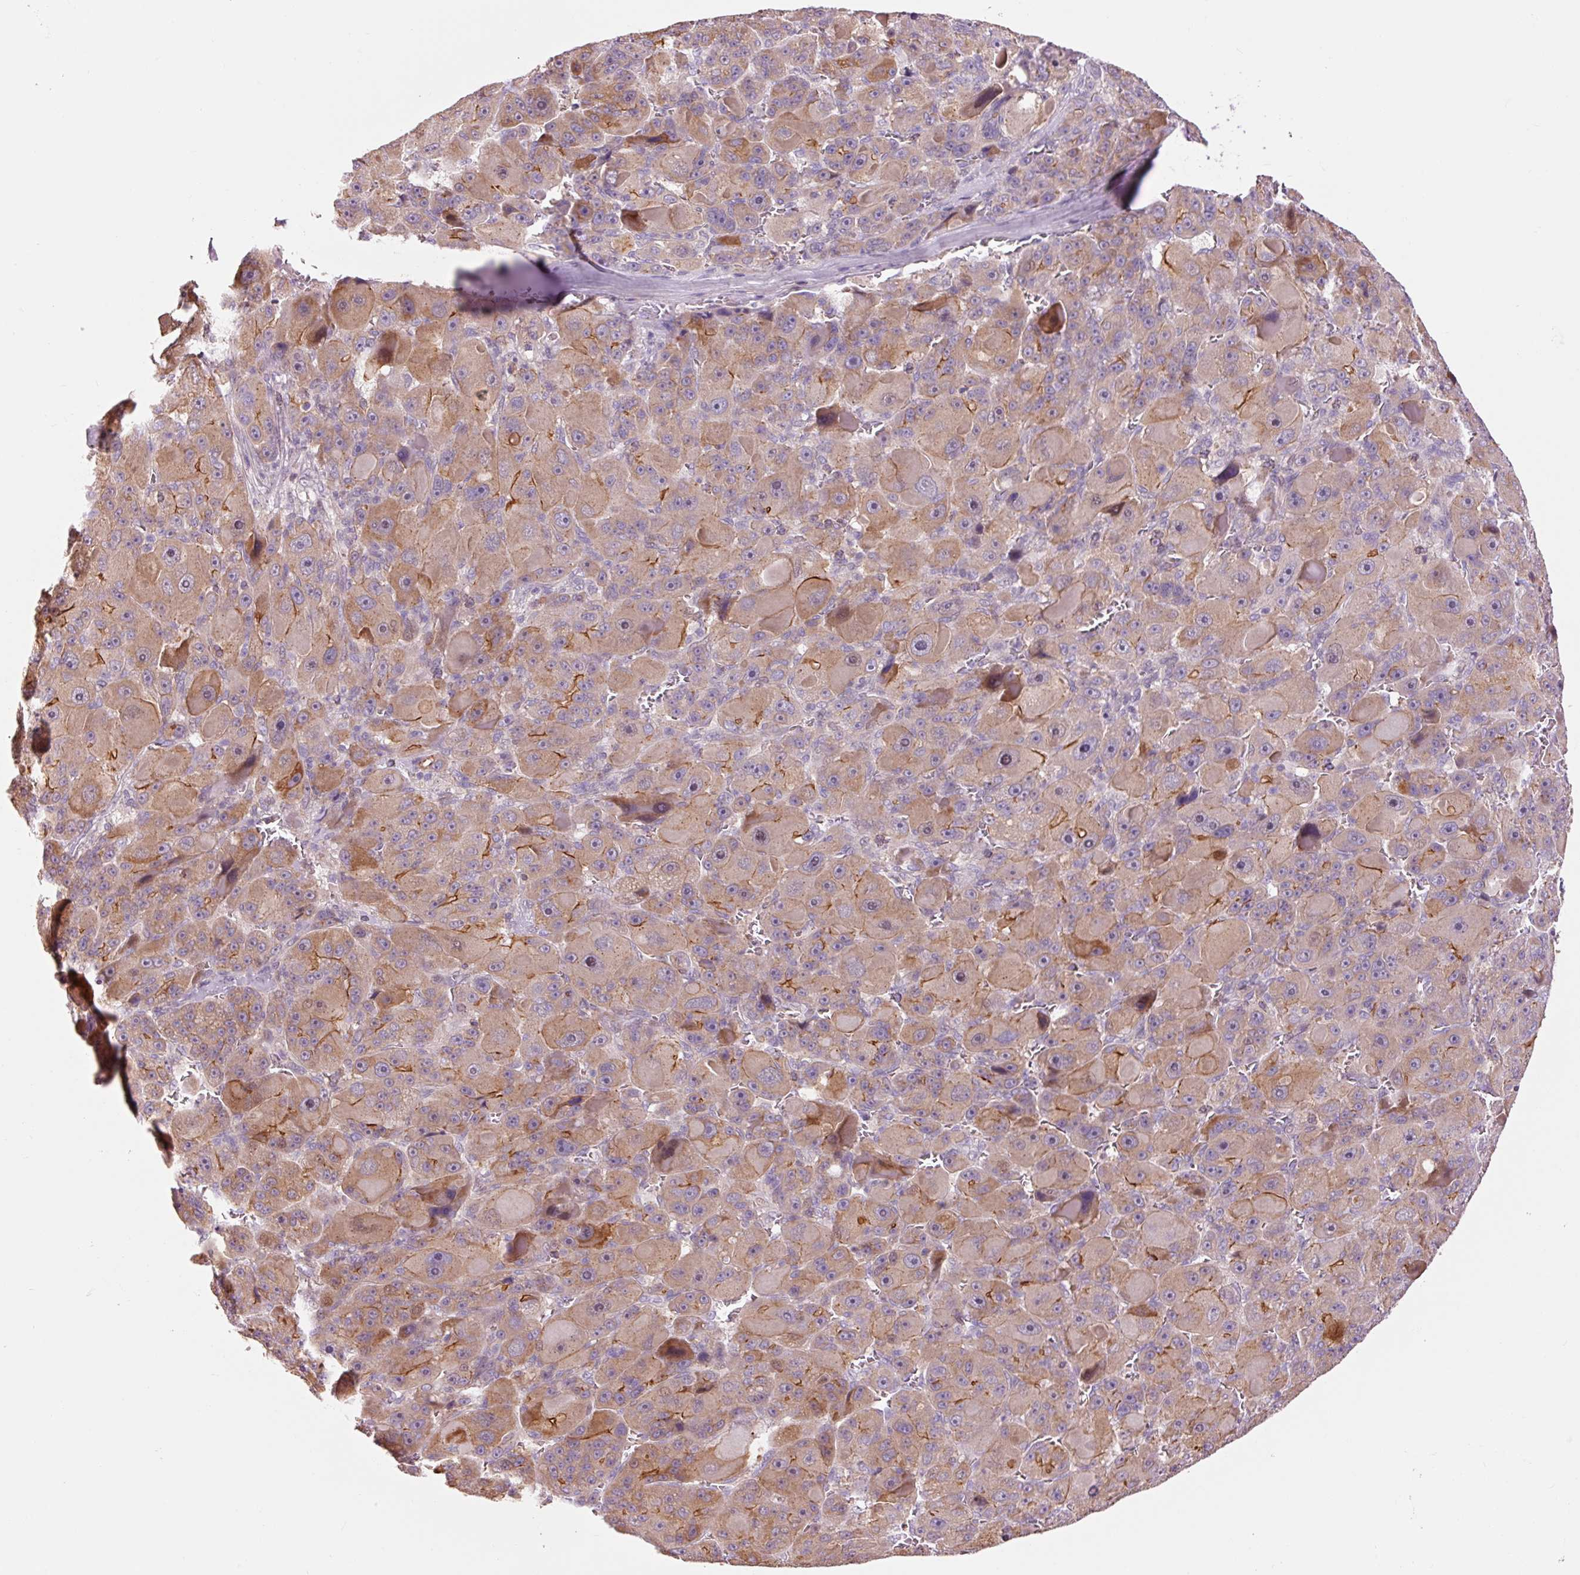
{"staining": {"intensity": "moderate", "quantity": "<25%", "location": "cytoplasmic/membranous"}, "tissue": "liver cancer", "cell_type": "Tumor cells", "image_type": "cancer", "snomed": [{"axis": "morphology", "description": "Carcinoma, Hepatocellular, NOS"}, {"axis": "topography", "description": "Liver"}], "caption": "There is low levels of moderate cytoplasmic/membranous positivity in tumor cells of liver hepatocellular carcinoma, as demonstrated by immunohistochemical staining (brown color).", "gene": "DAPP1", "patient": {"sex": "male", "age": 76}}